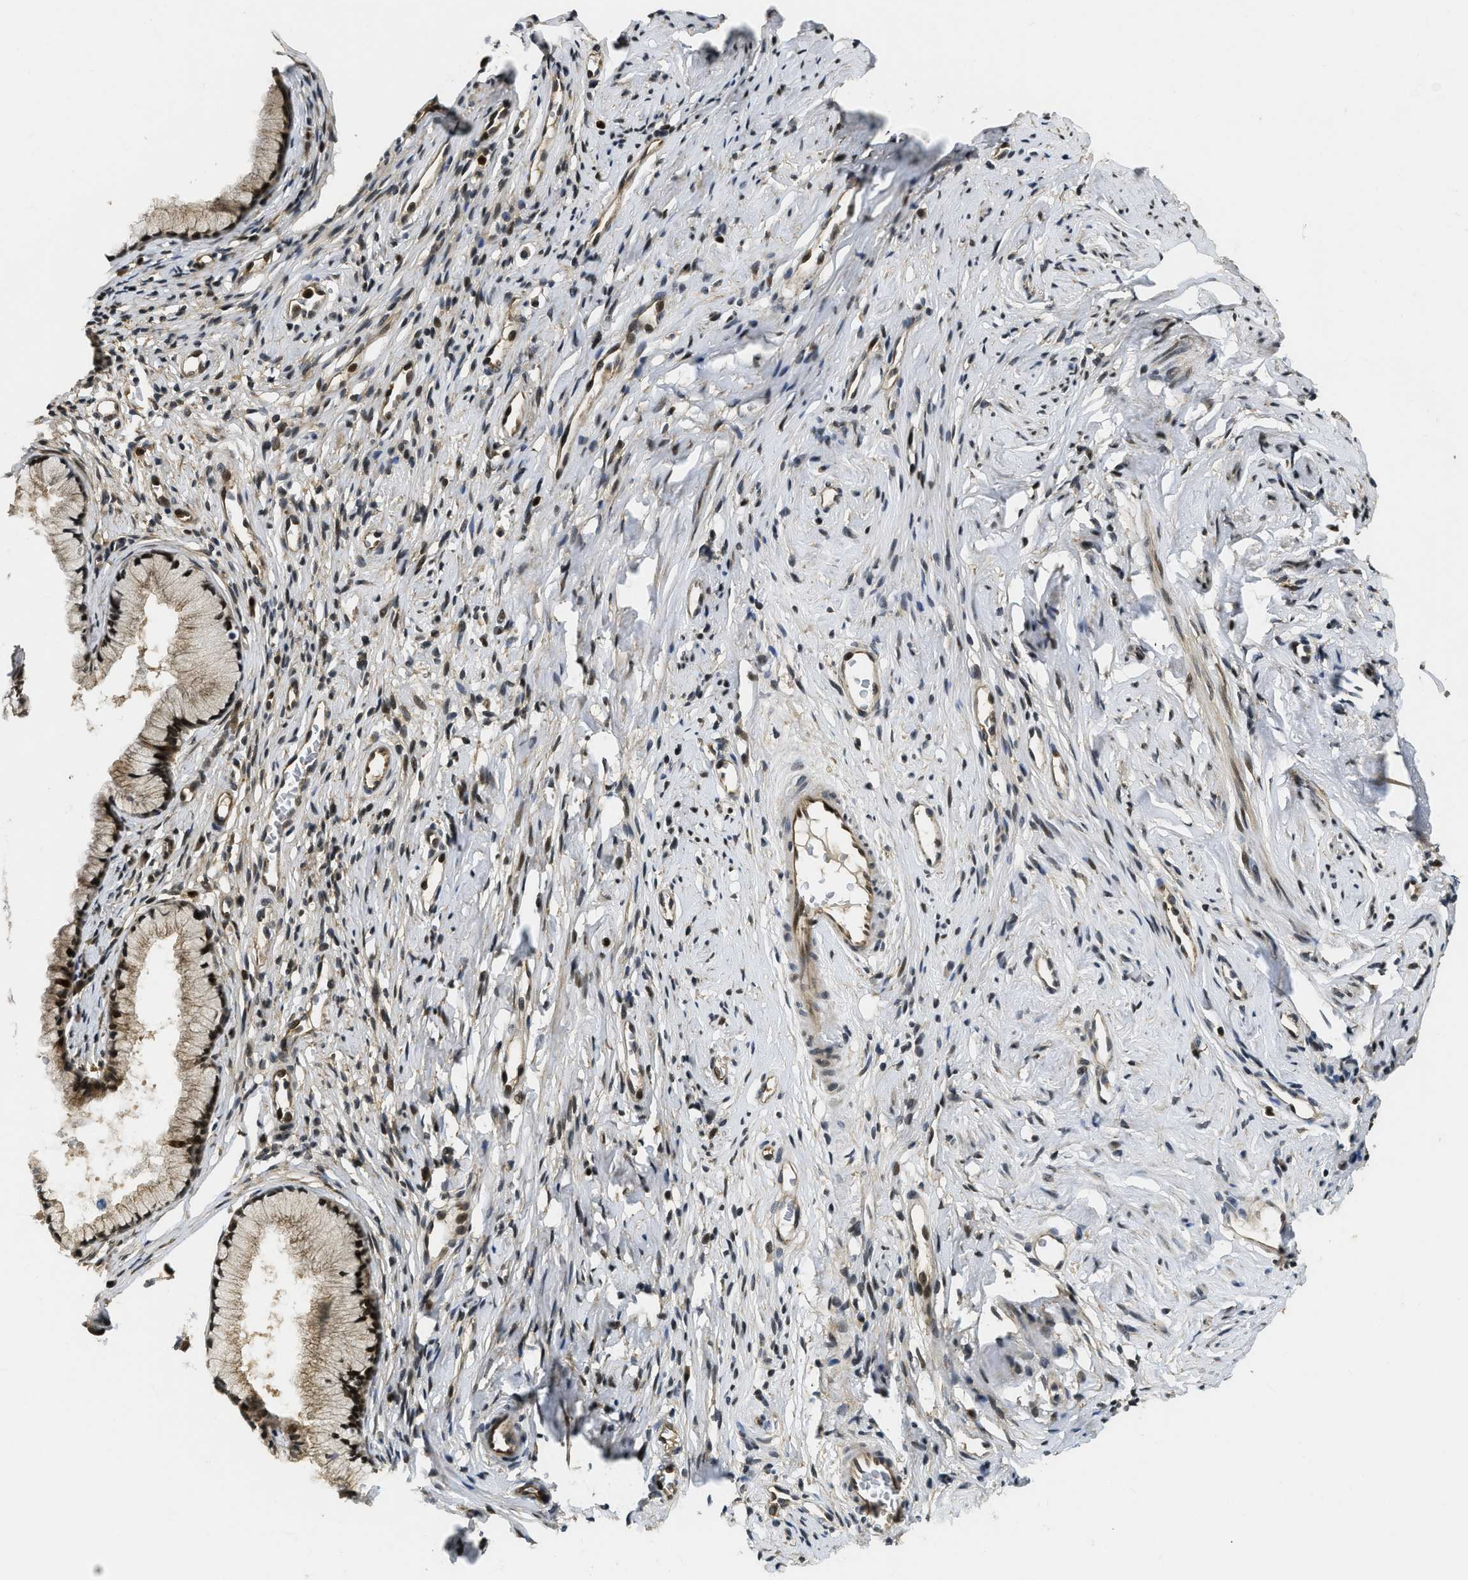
{"staining": {"intensity": "strong", "quantity": ">75%", "location": "cytoplasmic/membranous,nuclear"}, "tissue": "cervix", "cell_type": "Glandular cells", "image_type": "normal", "snomed": [{"axis": "morphology", "description": "Normal tissue, NOS"}, {"axis": "topography", "description": "Cervix"}], "caption": "Strong cytoplasmic/membranous,nuclear expression is identified in about >75% of glandular cells in normal cervix.", "gene": "ADSL", "patient": {"sex": "female", "age": 77}}